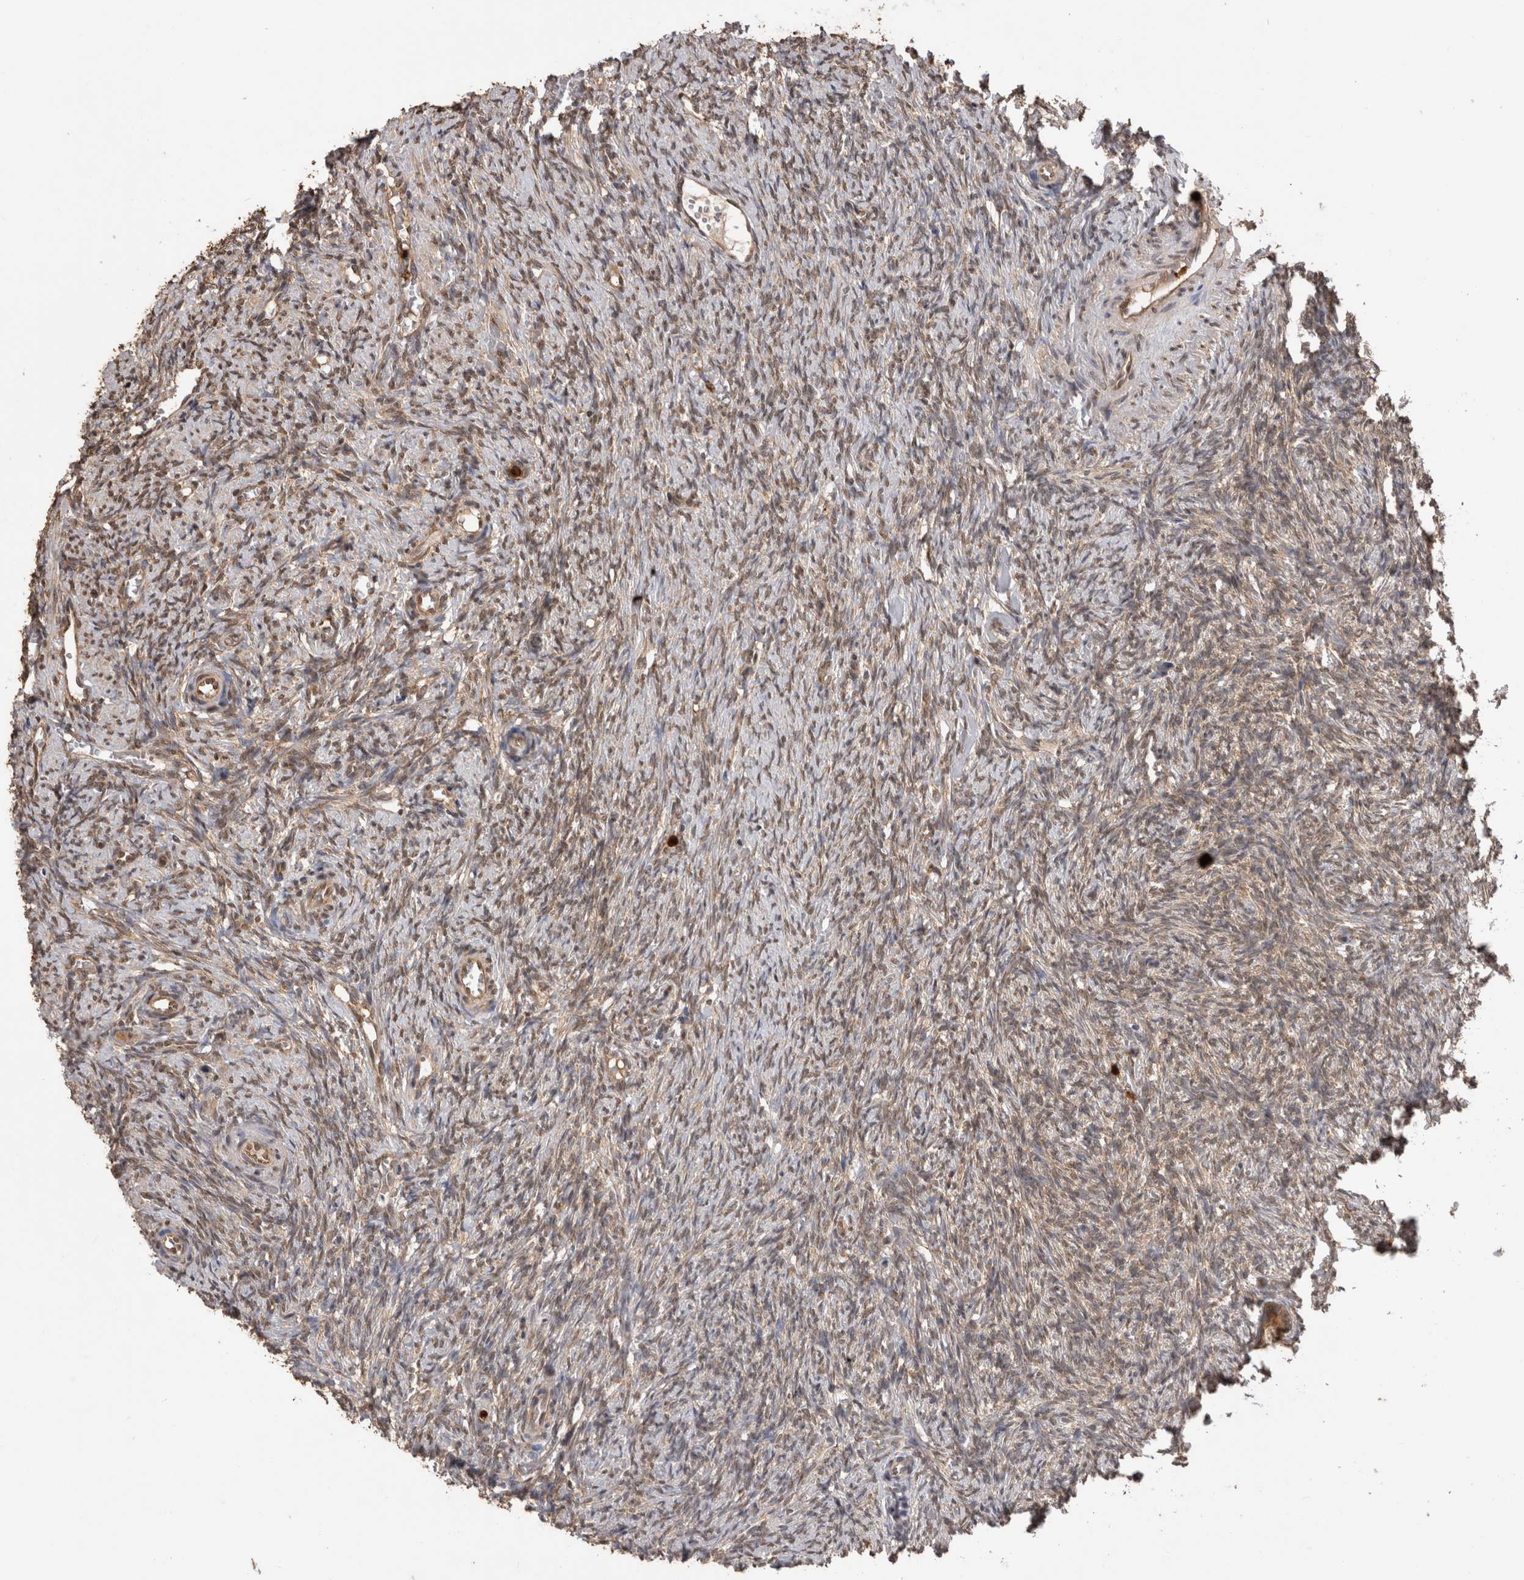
{"staining": {"intensity": "moderate", "quantity": ">75%", "location": "cytoplasmic/membranous"}, "tissue": "ovary", "cell_type": "Follicle cells", "image_type": "normal", "snomed": [{"axis": "morphology", "description": "Normal tissue, NOS"}, {"axis": "topography", "description": "Ovary"}], "caption": "Immunohistochemistry (IHC) (DAB (3,3'-diaminobenzidine)) staining of unremarkable ovary reveals moderate cytoplasmic/membranous protein staining in about >75% of follicle cells. The protein is stained brown, and the nuclei are stained in blue (DAB IHC with brightfield microscopy, high magnification).", "gene": "PAK4", "patient": {"sex": "female", "age": 41}}